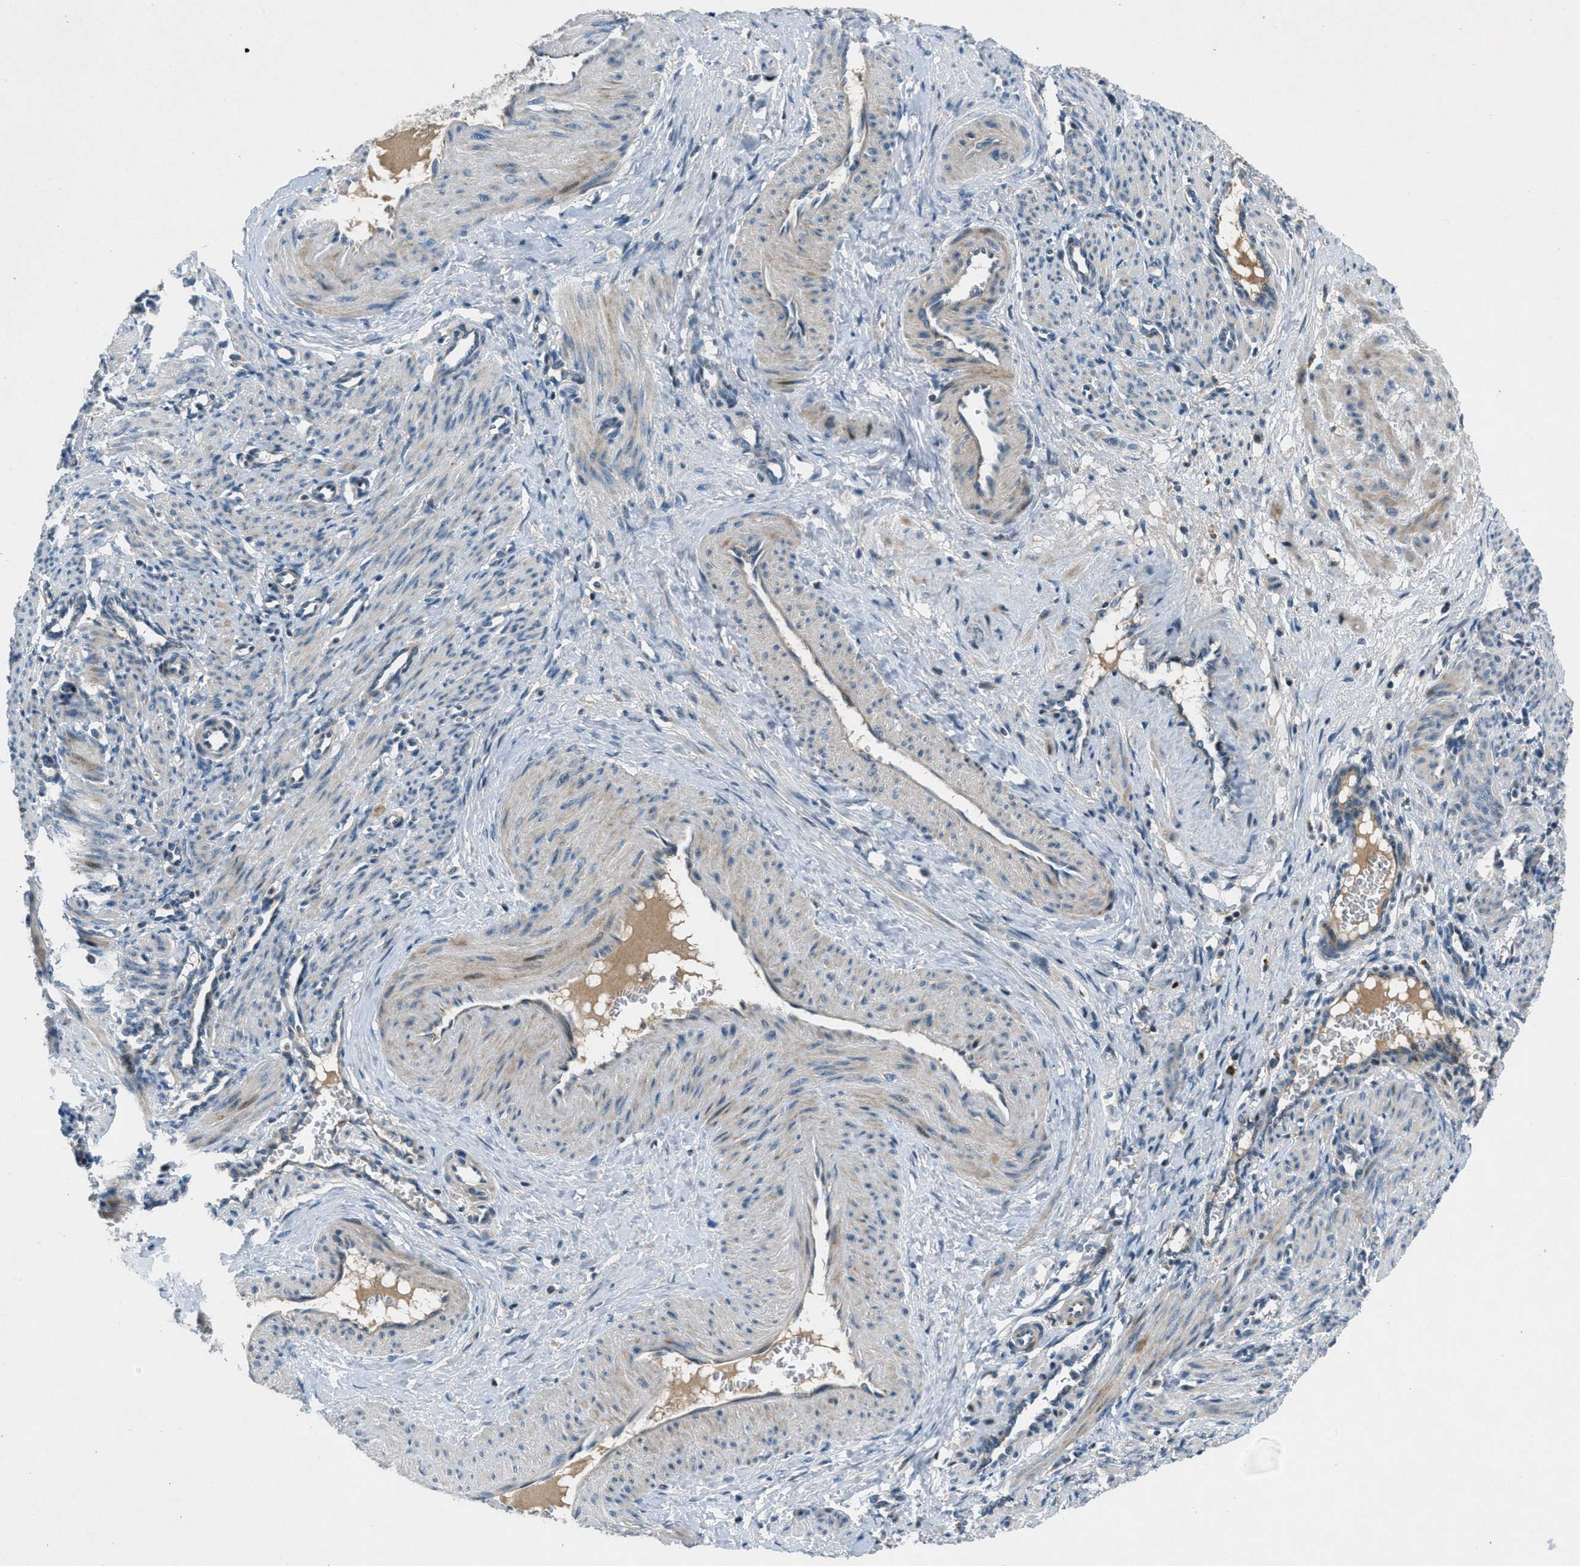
{"staining": {"intensity": "moderate", "quantity": "25%-75%", "location": "cytoplasmic/membranous"}, "tissue": "smooth muscle", "cell_type": "Smooth muscle cells", "image_type": "normal", "snomed": [{"axis": "morphology", "description": "Normal tissue, NOS"}, {"axis": "topography", "description": "Endometrium"}], "caption": "Moderate cytoplasmic/membranous positivity is seen in approximately 25%-75% of smooth muscle cells in benign smooth muscle. The staining was performed using DAB (3,3'-diaminobenzidine), with brown indicating positive protein expression. Nuclei are stained blue with hematoxylin.", "gene": "CLEC2D", "patient": {"sex": "female", "age": 33}}